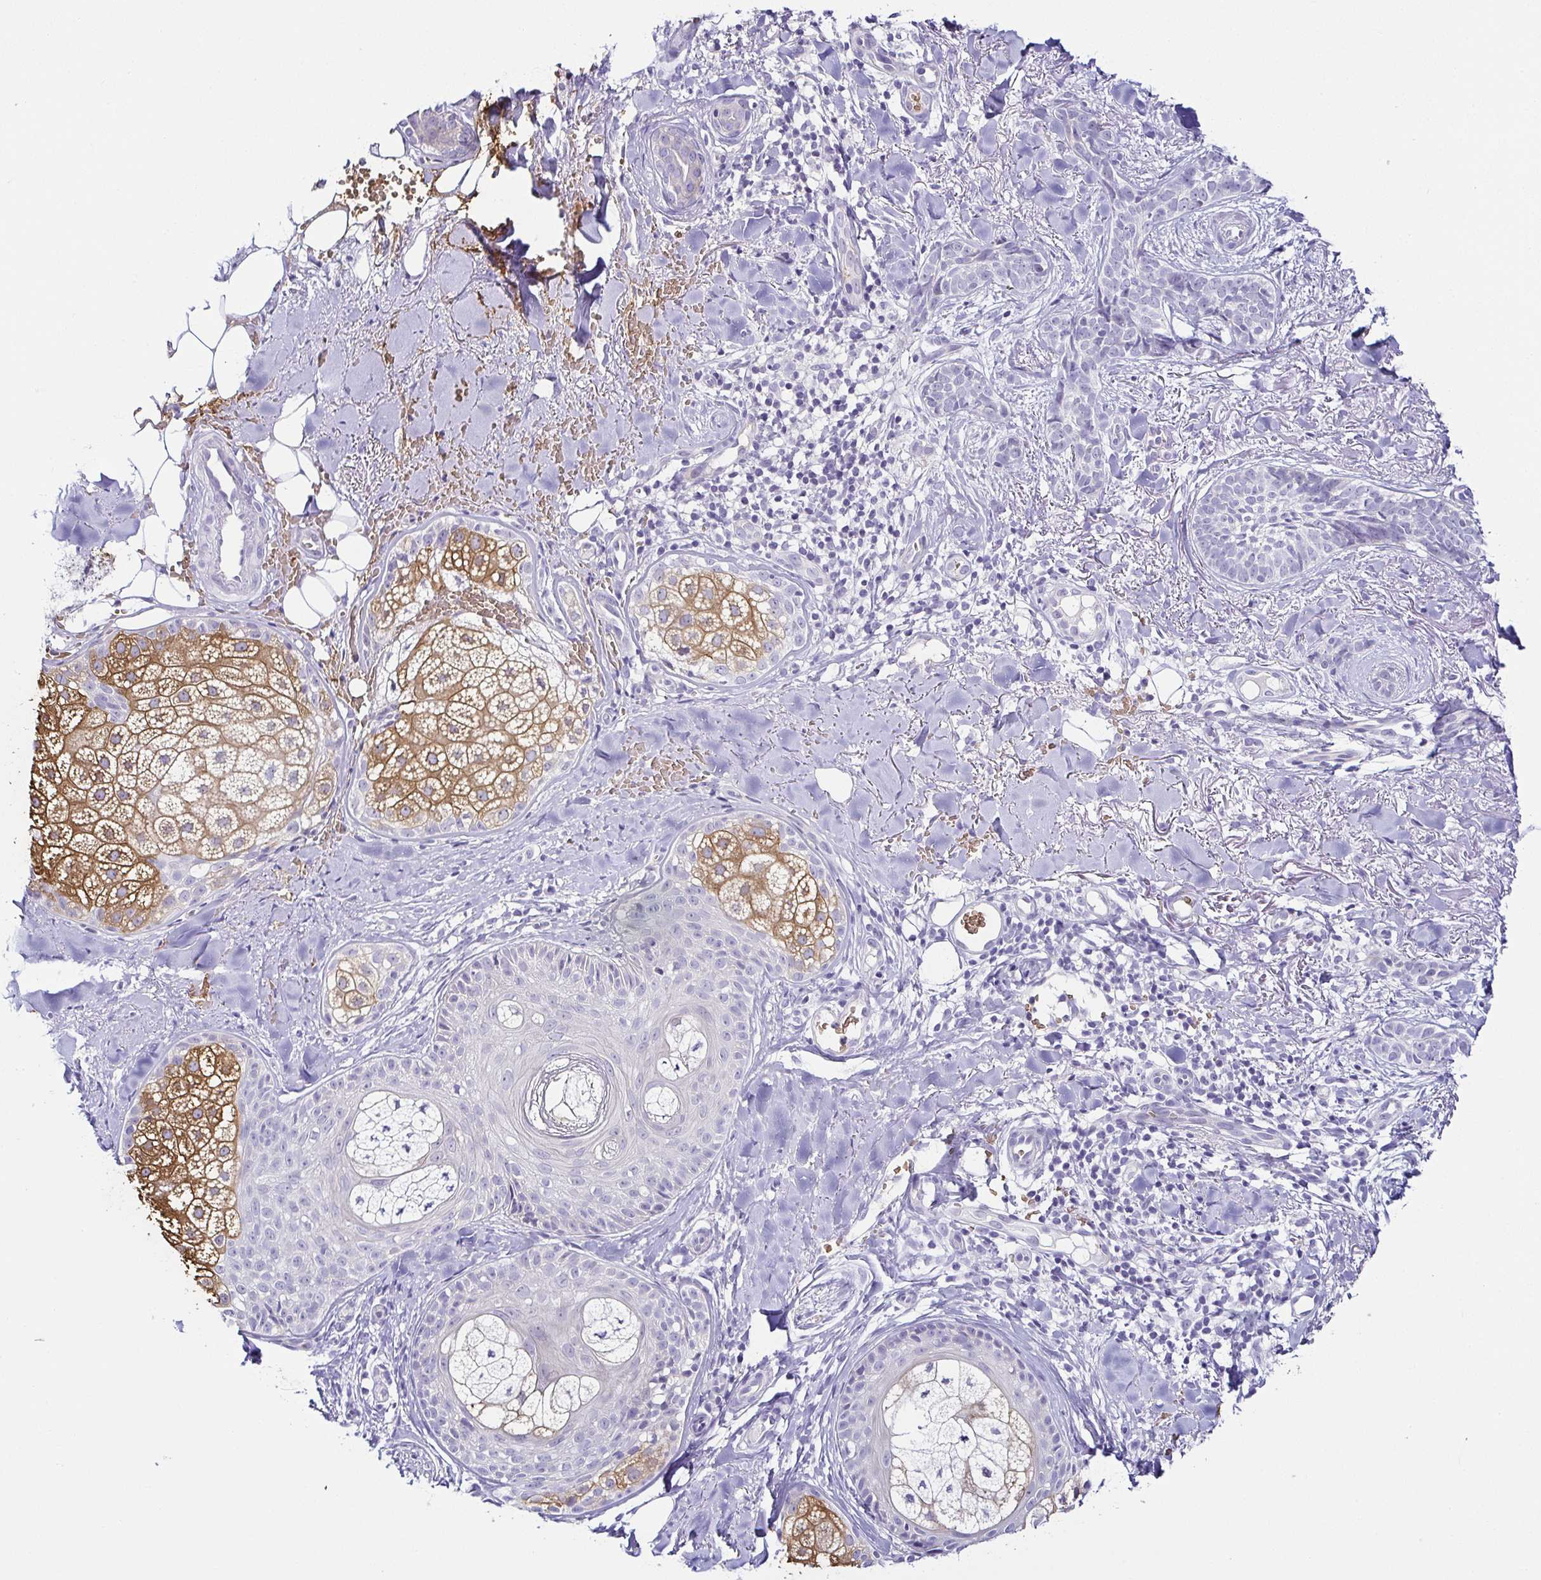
{"staining": {"intensity": "negative", "quantity": "none", "location": "none"}, "tissue": "skin cancer", "cell_type": "Tumor cells", "image_type": "cancer", "snomed": [{"axis": "morphology", "description": "Basal cell carcinoma"}, {"axis": "morphology", "description": "BCC, high aggressive"}, {"axis": "topography", "description": "Skin"}], "caption": "DAB immunohistochemical staining of skin bcc,  high aggressive exhibits no significant positivity in tumor cells. (DAB IHC with hematoxylin counter stain).", "gene": "FAM162B", "patient": {"sex": "female", "age": 79}}